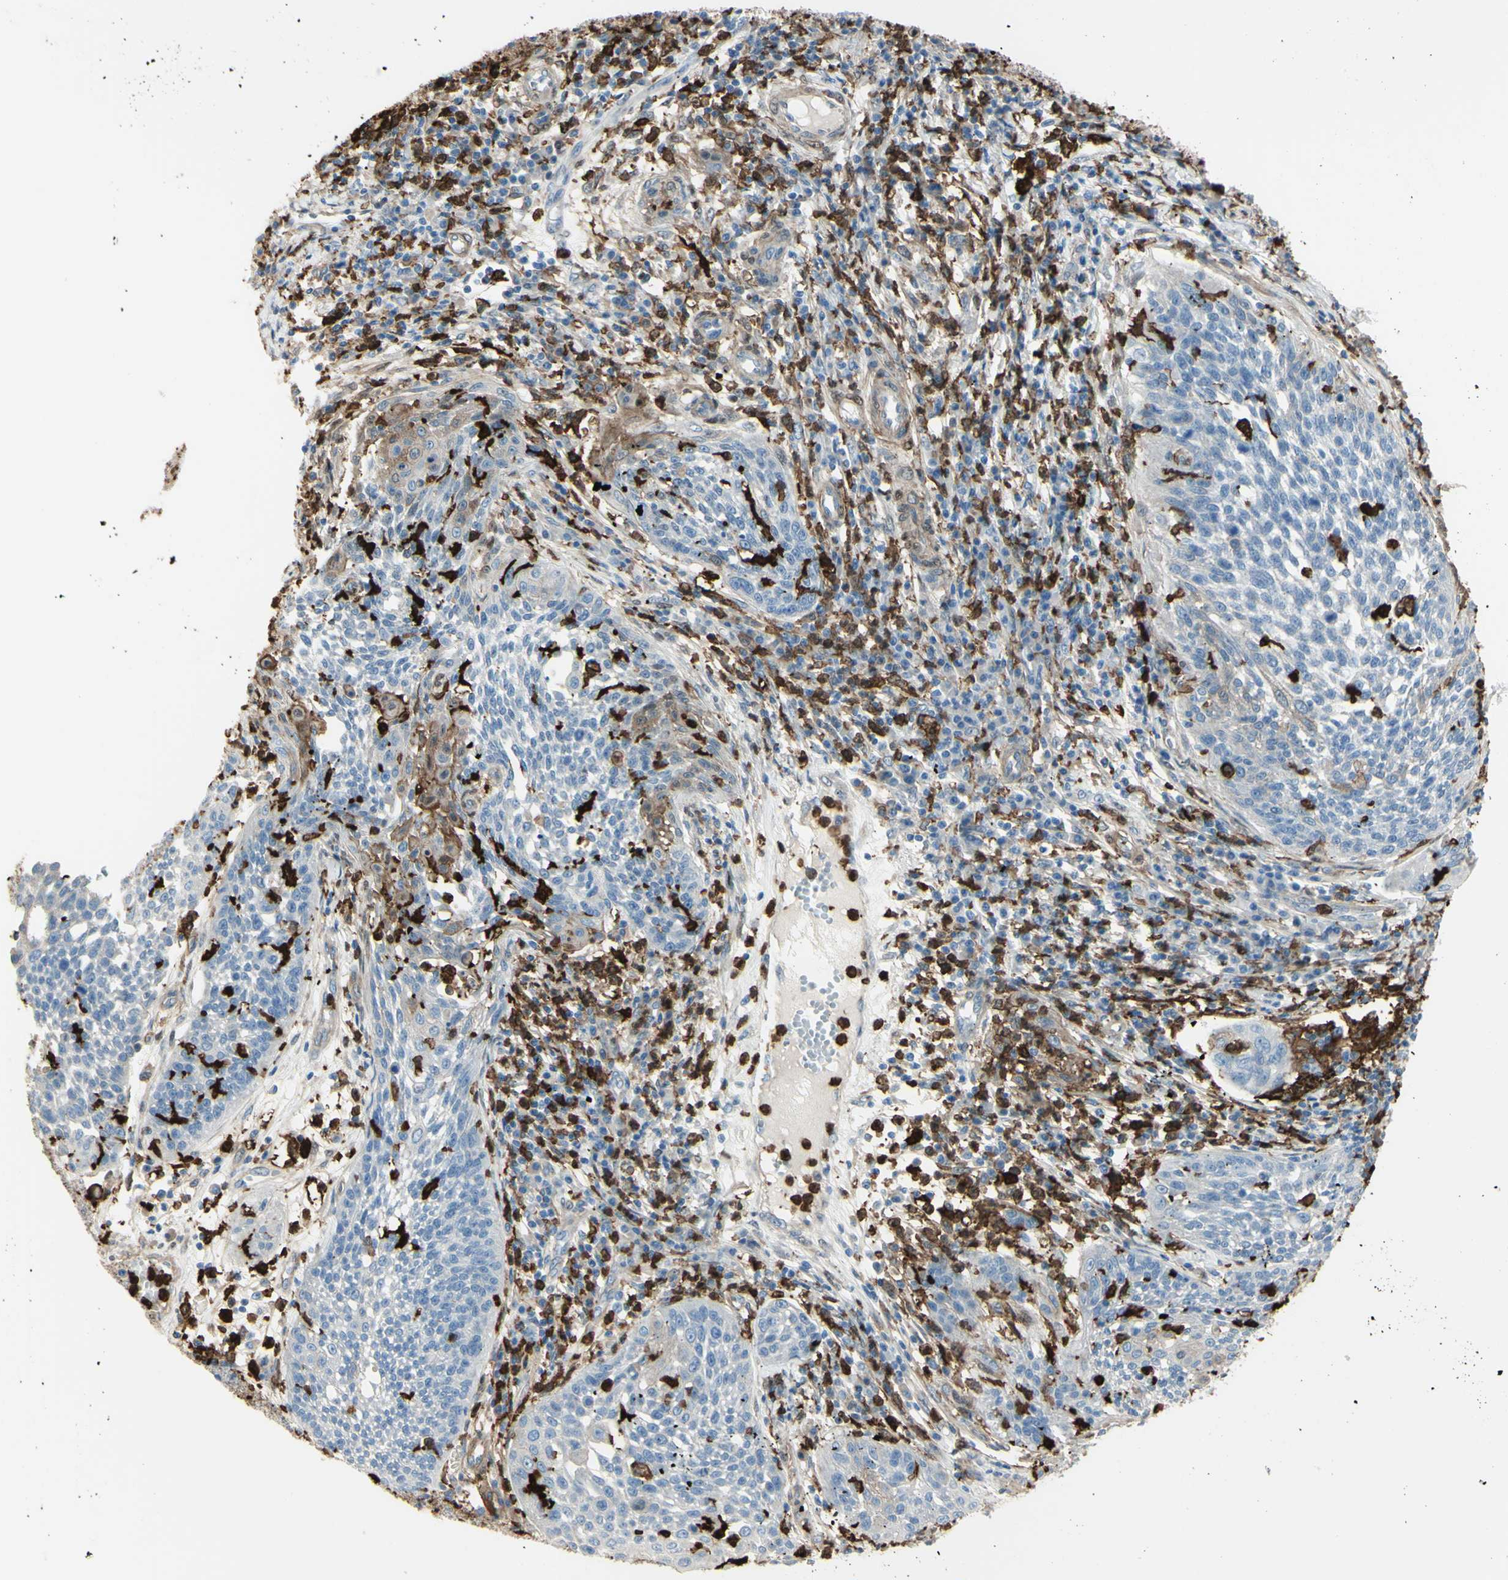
{"staining": {"intensity": "weak", "quantity": "25%-75%", "location": "cytoplasmic/membranous"}, "tissue": "cervical cancer", "cell_type": "Tumor cells", "image_type": "cancer", "snomed": [{"axis": "morphology", "description": "Squamous cell carcinoma, NOS"}, {"axis": "topography", "description": "Cervix"}], "caption": "This histopathology image shows immunohistochemistry staining of human cervical cancer, with low weak cytoplasmic/membranous staining in about 25%-75% of tumor cells.", "gene": "GSN", "patient": {"sex": "female", "age": 34}}